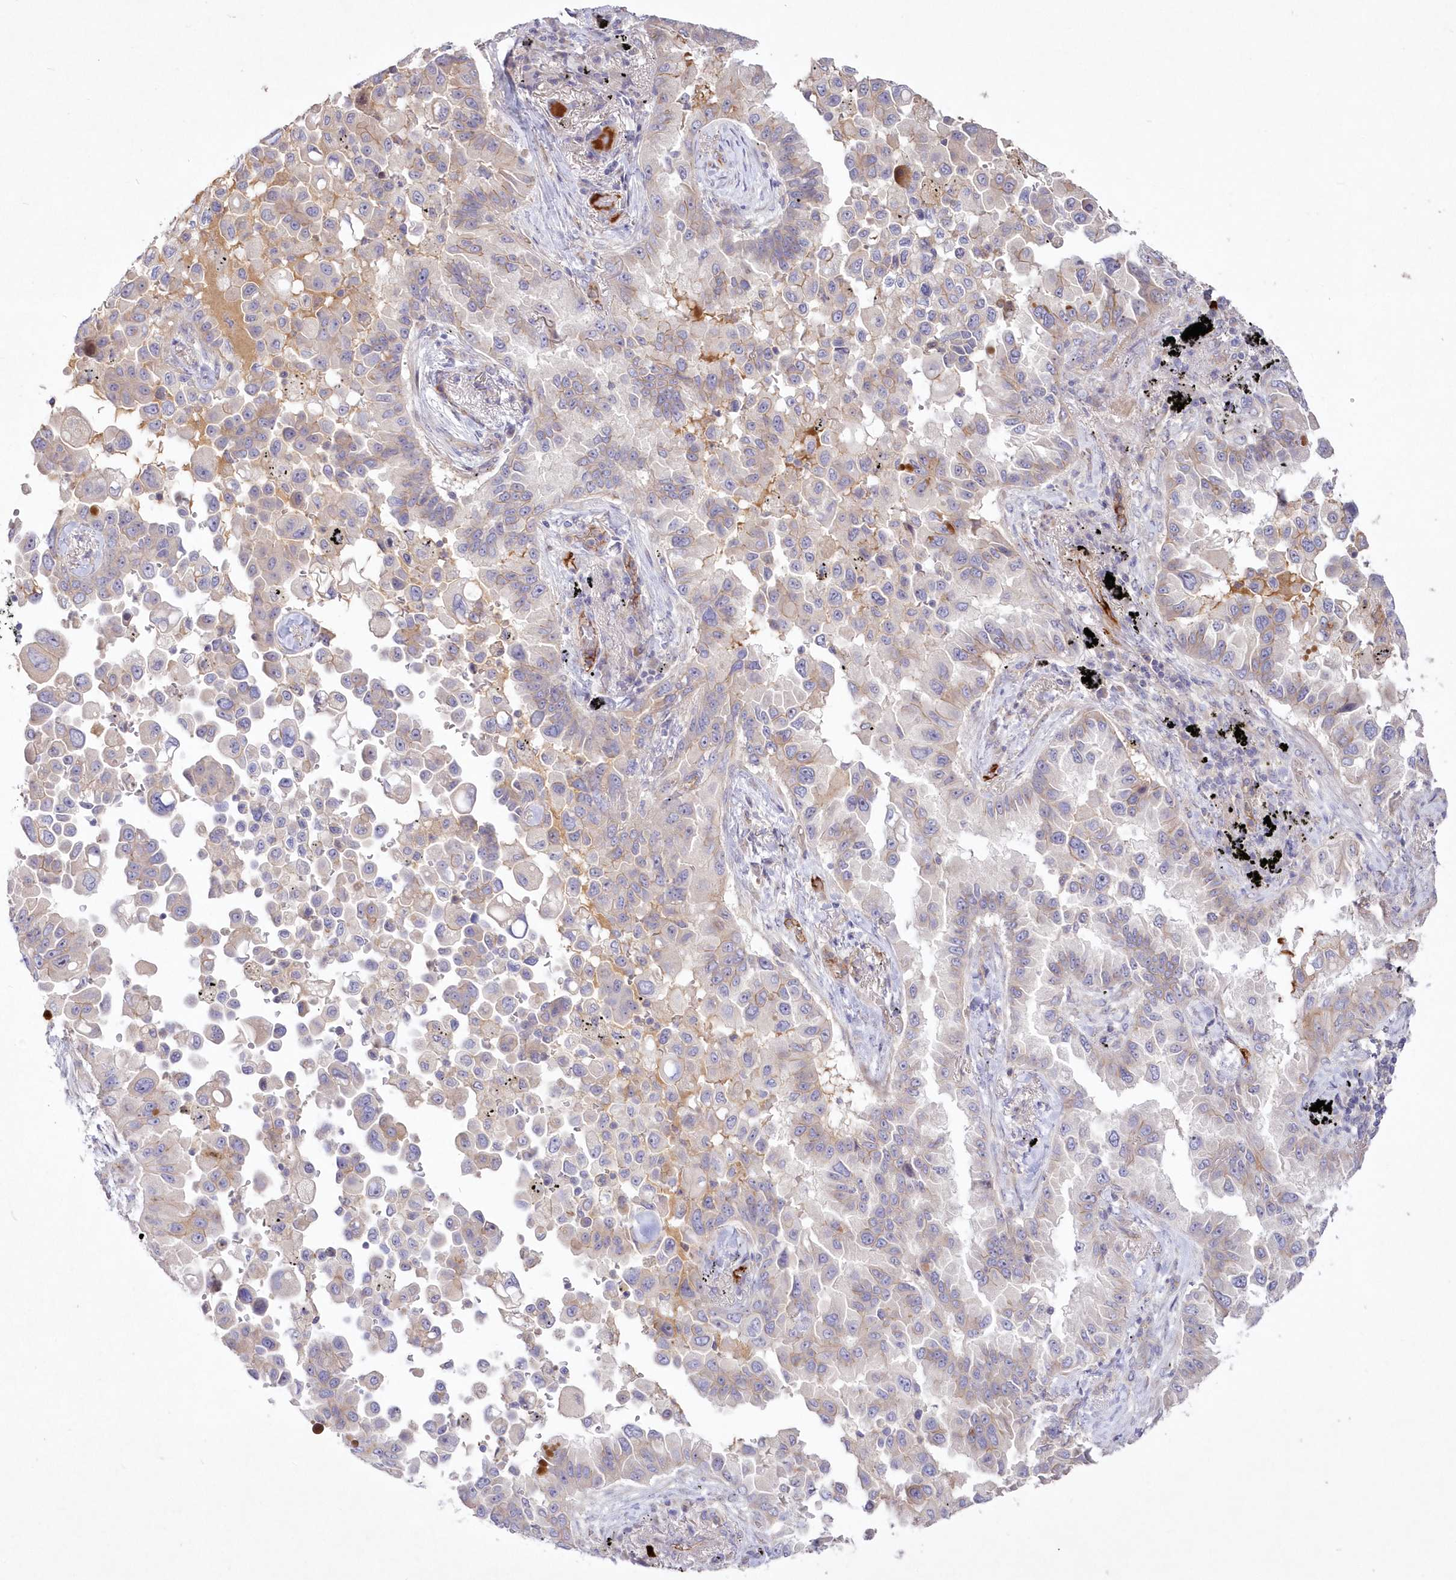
{"staining": {"intensity": "weak", "quantity": "<25%", "location": "cytoplasmic/membranous"}, "tissue": "lung cancer", "cell_type": "Tumor cells", "image_type": "cancer", "snomed": [{"axis": "morphology", "description": "Adenocarcinoma, NOS"}, {"axis": "topography", "description": "Lung"}], "caption": "Protein analysis of lung adenocarcinoma displays no significant positivity in tumor cells.", "gene": "WBP1L", "patient": {"sex": "female", "age": 67}}